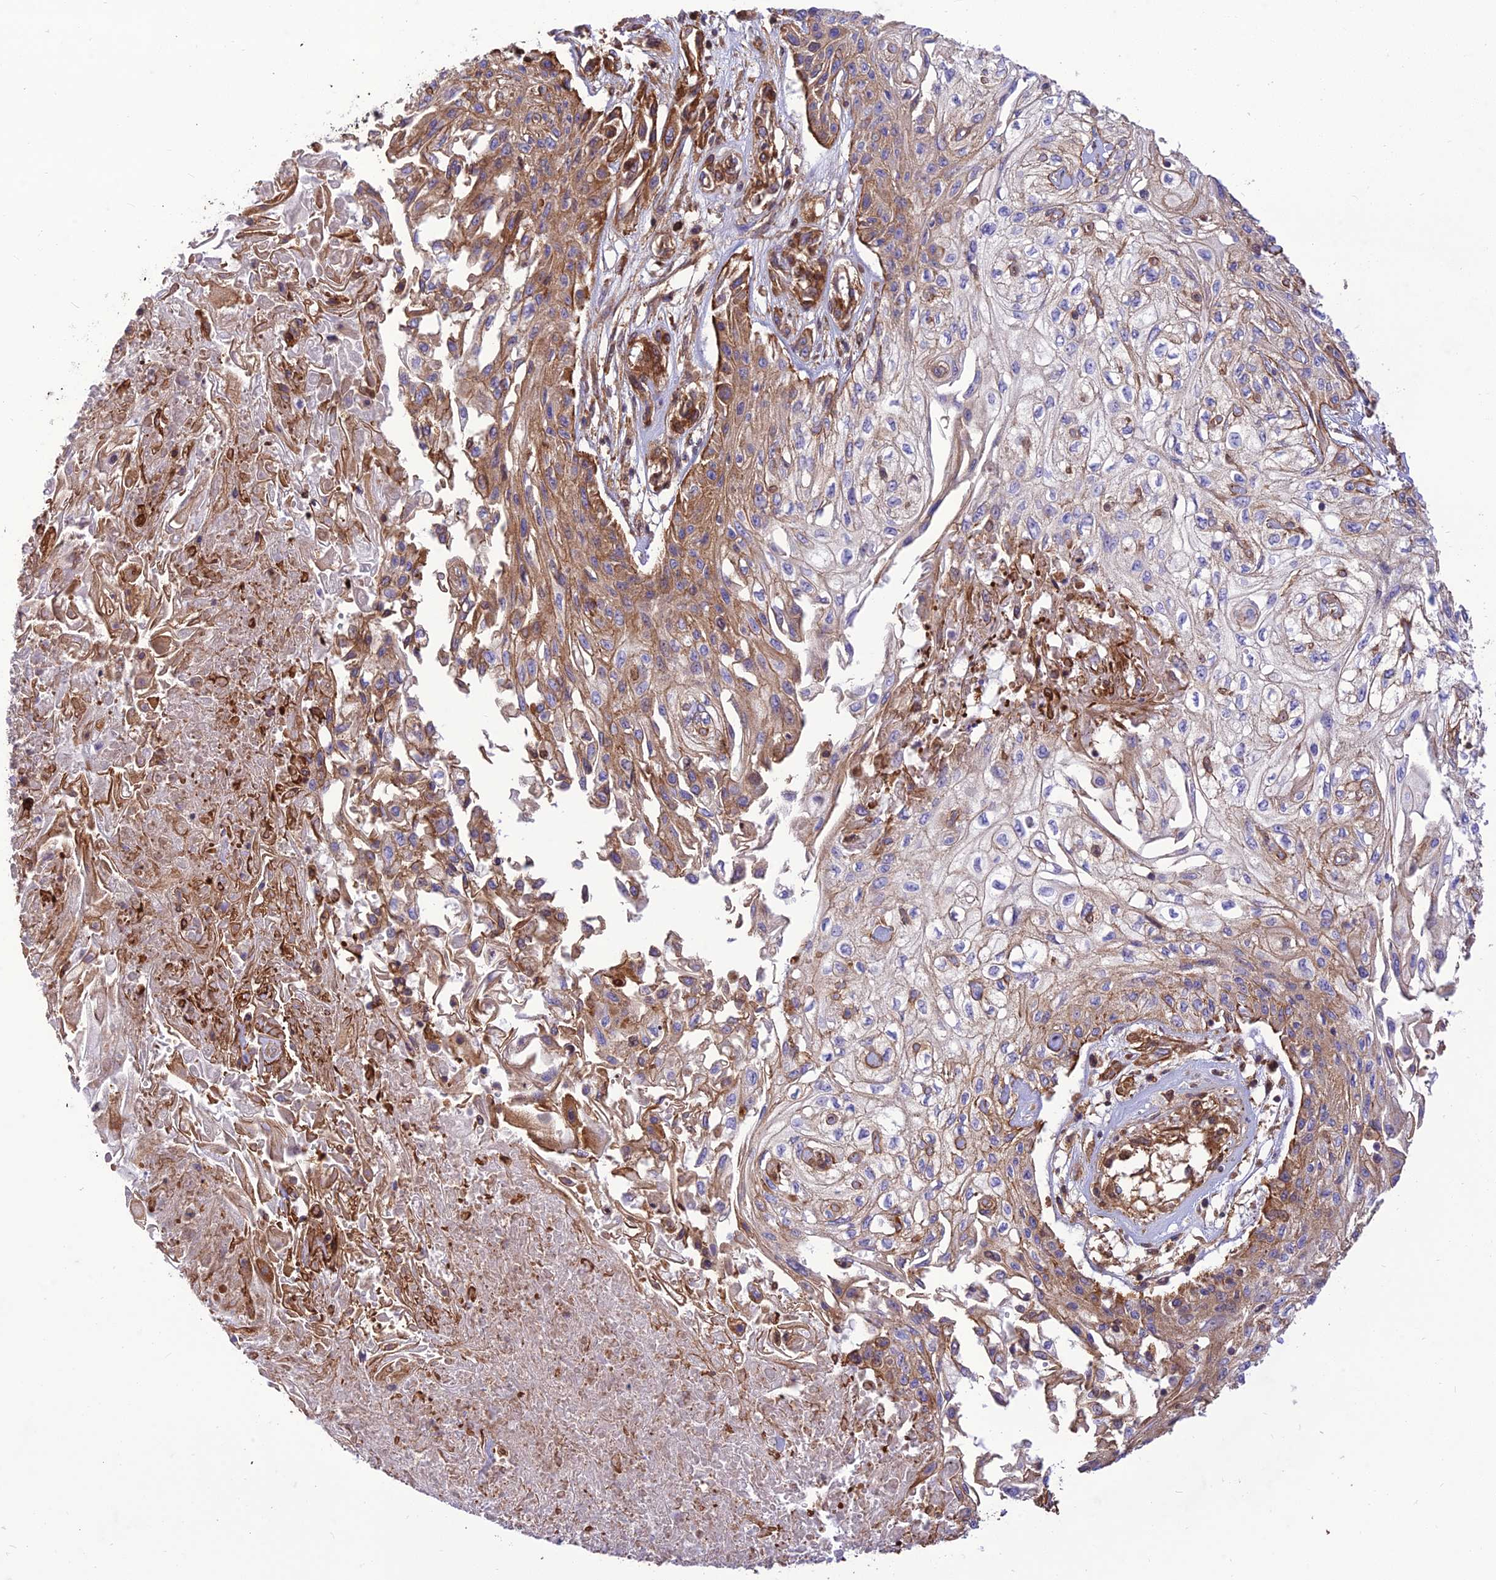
{"staining": {"intensity": "moderate", "quantity": "25%-75%", "location": "cytoplasmic/membranous"}, "tissue": "skin cancer", "cell_type": "Tumor cells", "image_type": "cancer", "snomed": [{"axis": "morphology", "description": "Squamous cell carcinoma, NOS"}, {"axis": "morphology", "description": "Squamous cell carcinoma, metastatic, NOS"}, {"axis": "topography", "description": "Skin"}, {"axis": "topography", "description": "Lymph node"}], "caption": "There is medium levels of moderate cytoplasmic/membranous positivity in tumor cells of skin squamous cell carcinoma, as demonstrated by immunohistochemical staining (brown color).", "gene": "HPSE2", "patient": {"sex": "male", "age": 75}}